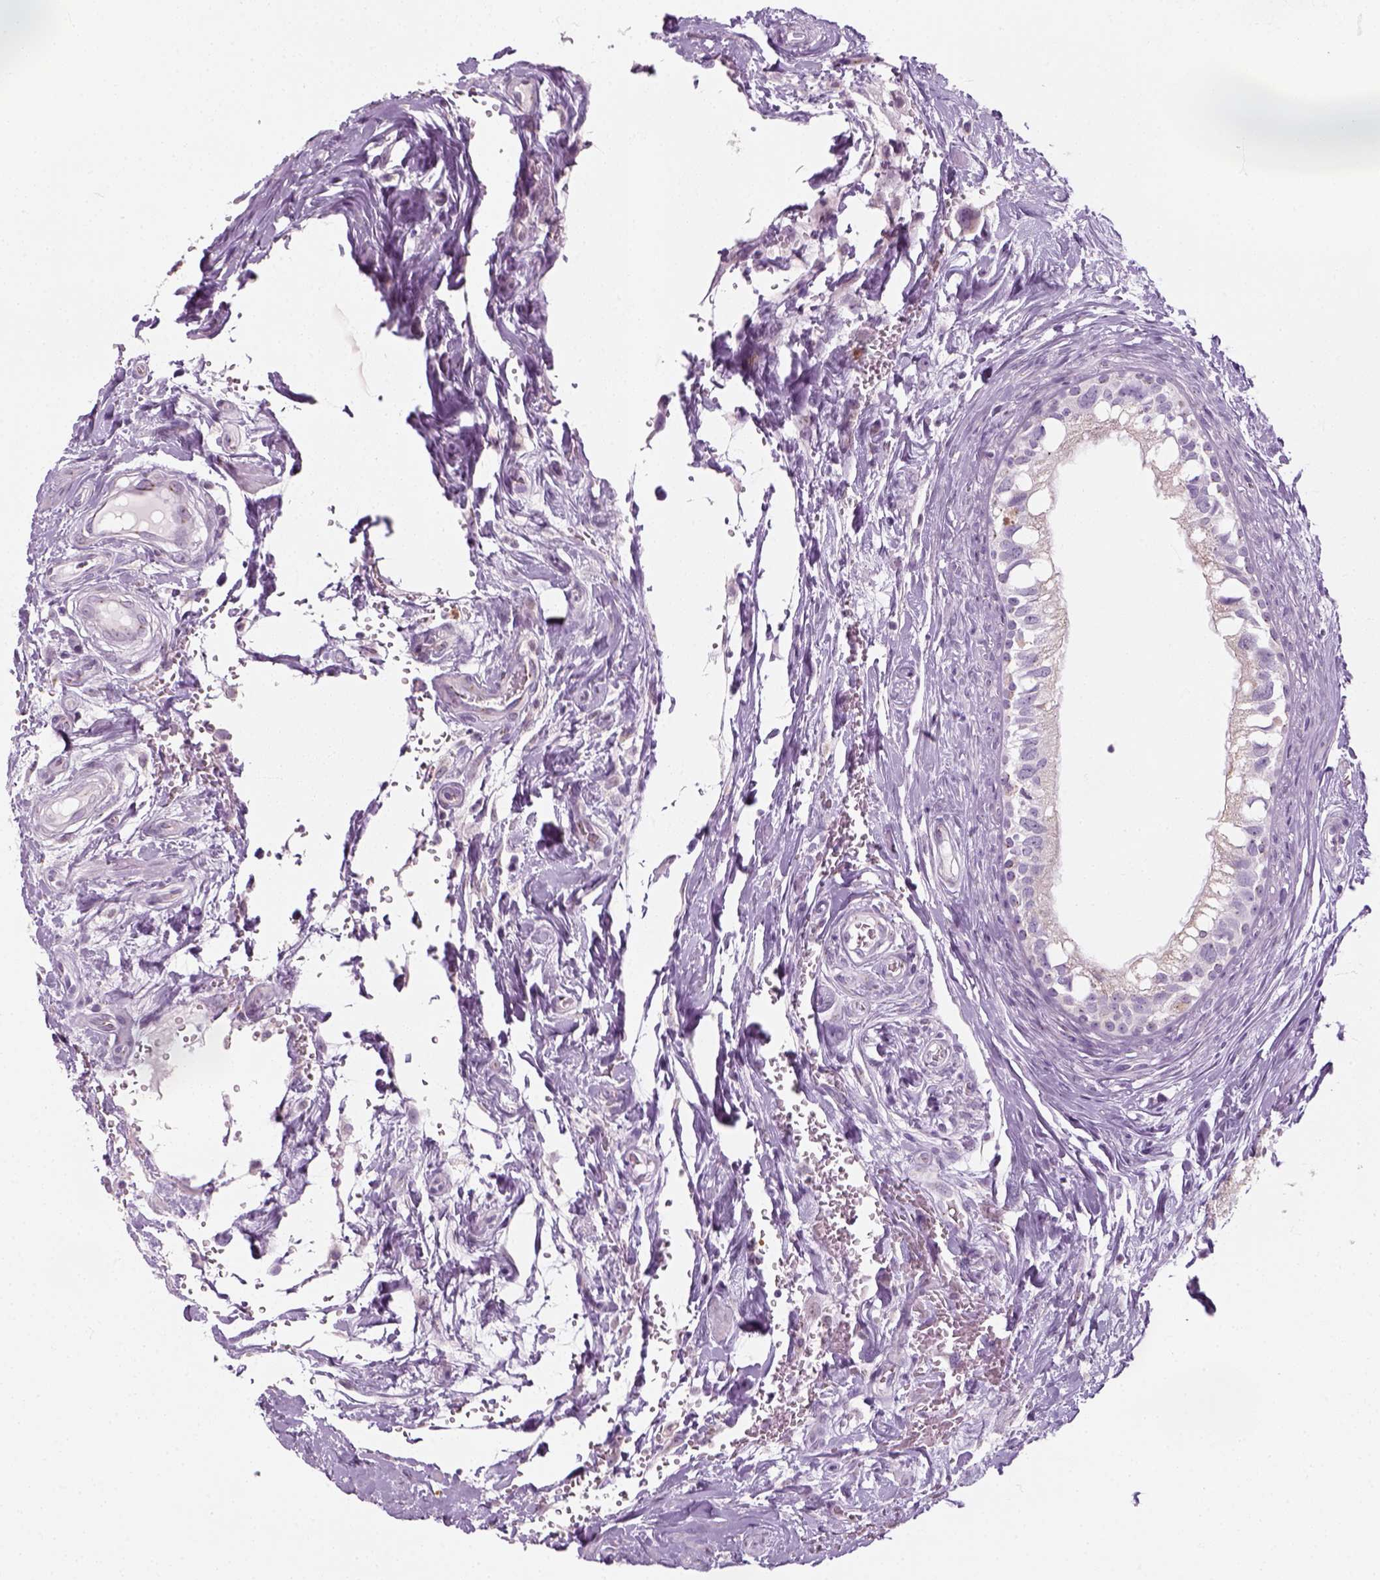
{"staining": {"intensity": "negative", "quantity": "none", "location": "none"}, "tissue": "epididymis", "cell_type": "Glandular cells", "image_type": "normal", "snomed": [{"axis": "morphology", "description": "Normal tissue, NOS"}, {"axis": "topography", "description": "Epididymis"}], "caption": "Histopathology image shows no protein expression in glandular cells of unremarkable epididymis.", "gene": "IL4", "patient": {"sex": "male", "age": 59}}